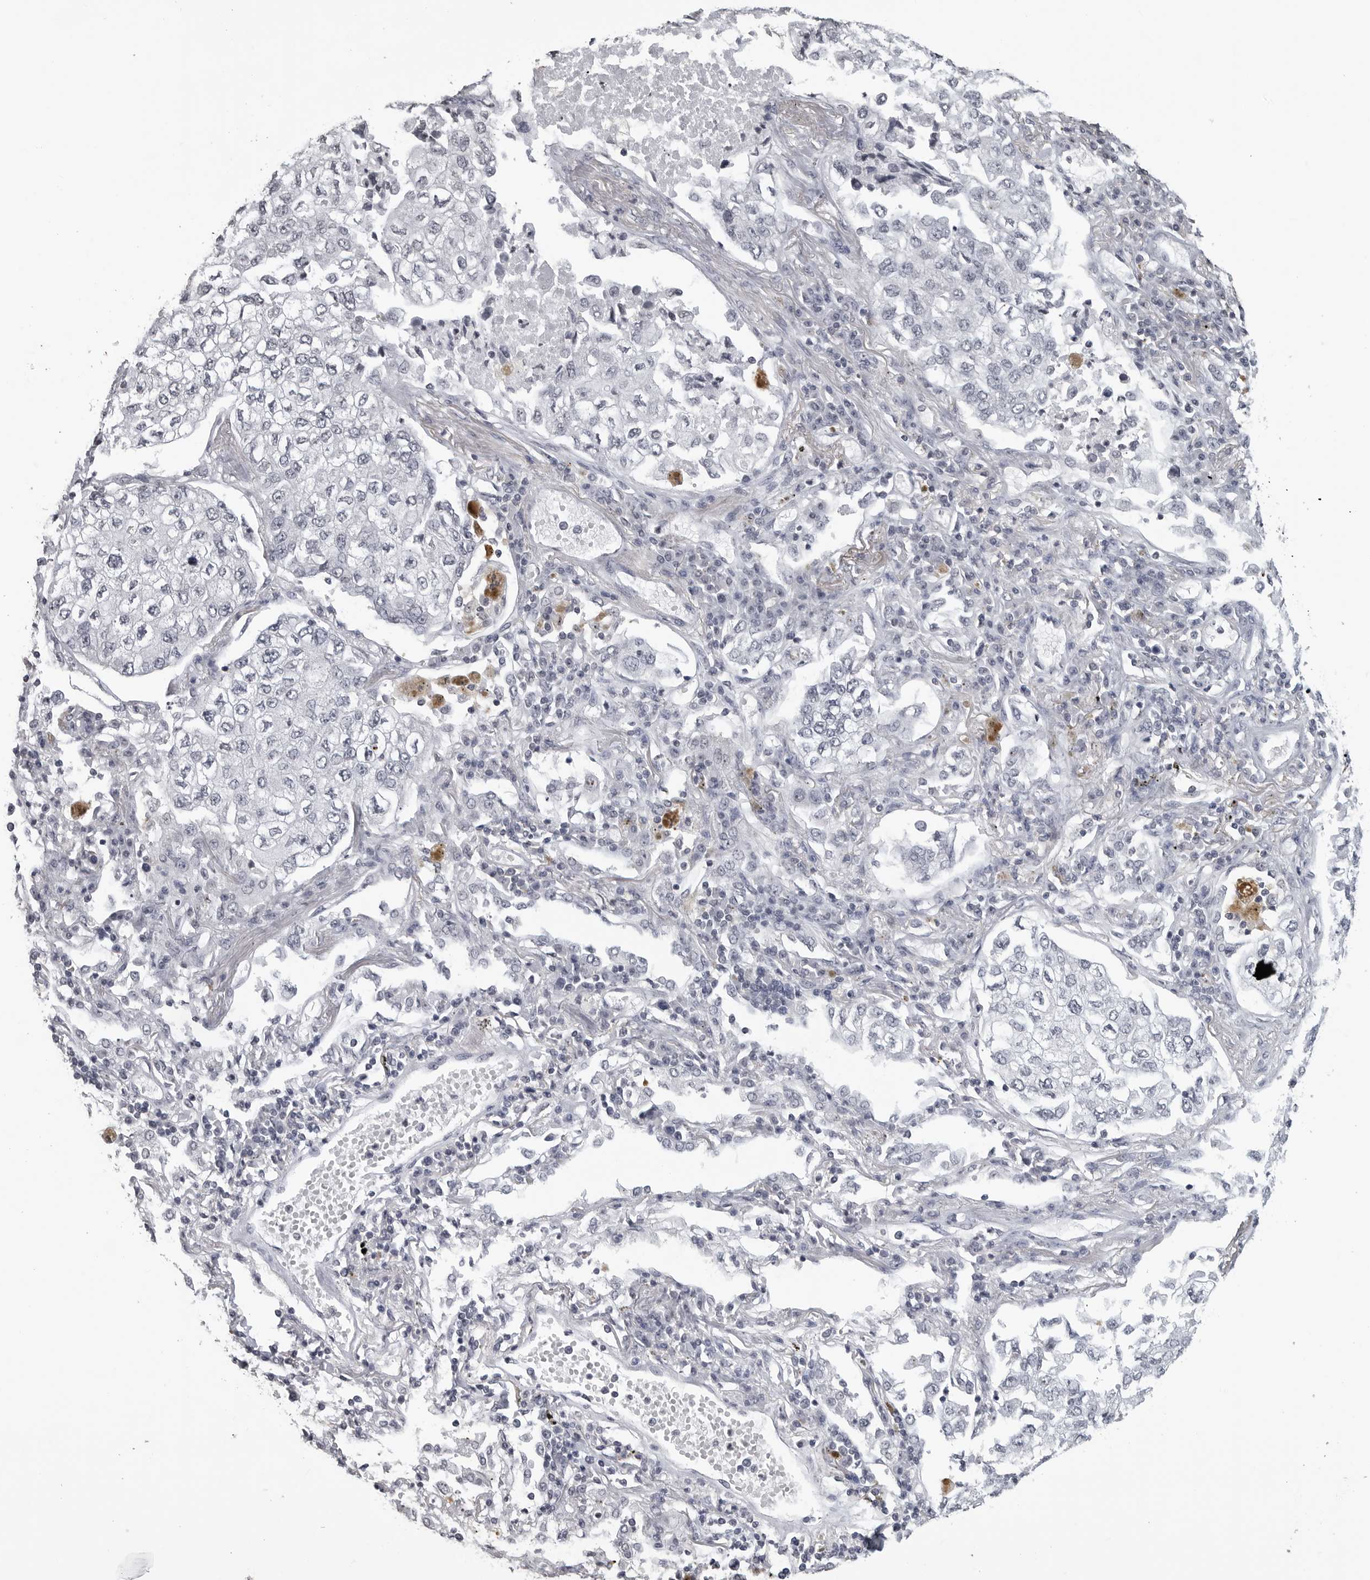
{"staining": {"intensity": "negative", "quantity": "none", "location": "none"}, "tissue": "lung cancer", "cell_type": "Tumor cells", "image_type": "cancer", "snomed": [{"axis": "morphology", "description": "Adenocarcinoma, NOS"}, {"axis": "topography", "description": "Lung"}], "caption": "A high-resolution photomicrograph shows immunohistochemistry staining of lung adenocarcinoma, which demonstrates no significant positivity in tumor cells.", "gene": "DDX54", "patient": {"sex": "male", "age": 63}}